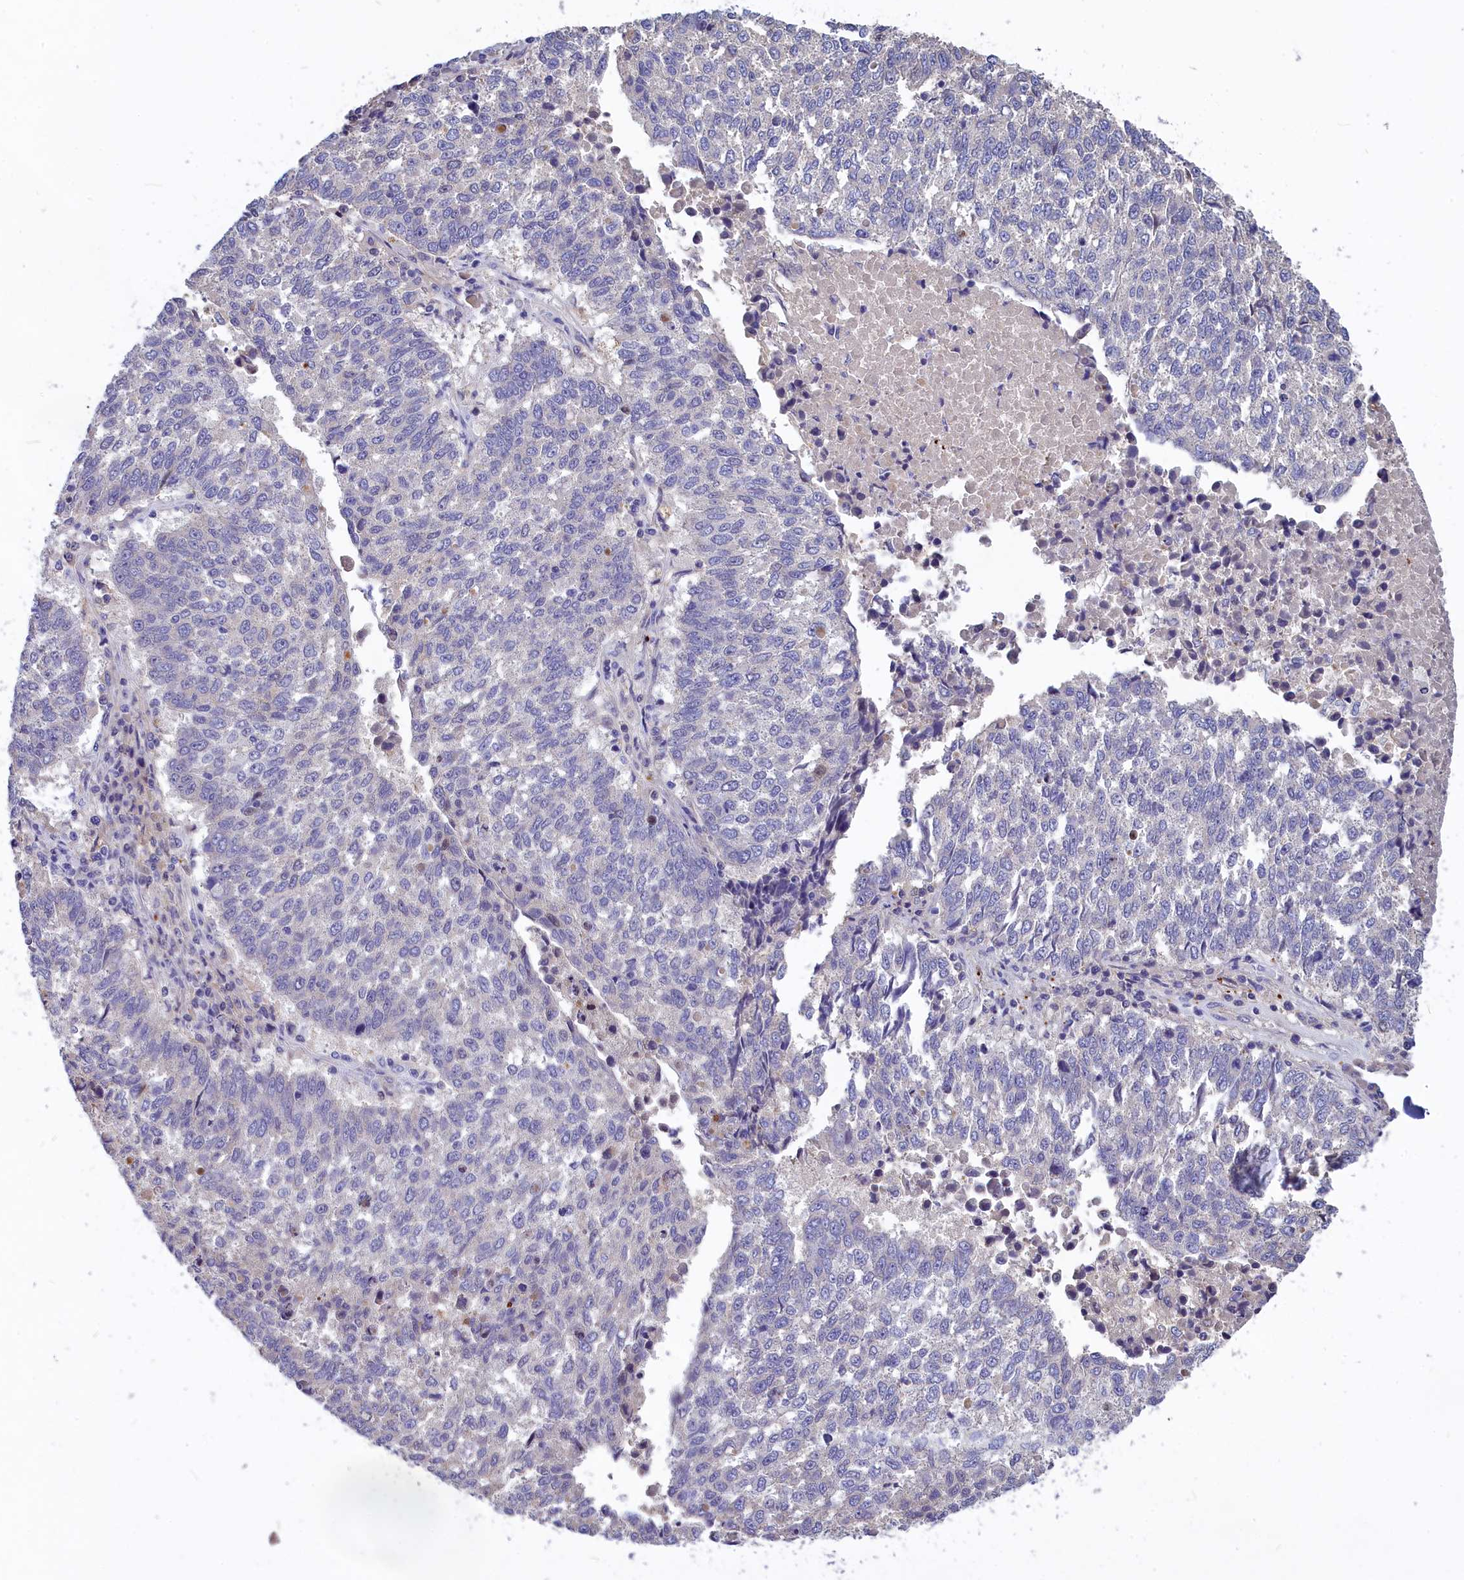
{"staining": {"intensity": "negative", "quantity": "none", "location": "none"}, "tissue": "lung cancer", "cell_type": "Tumor cells", "image_type": "cancer", "snomed": [{"axis": "morphology", "description": "Squamous cell carcinoma, NOS"}, {"axis": "topography", "description": "Lung"}], "caption": "IHC photomicrograph of human squamous cell carcinoma (lung) stained for a protein (brown), which reveals no positivity in tumor cells.", "gene": "NKPD1", "patient": {"sex": "male", "age": 73}}